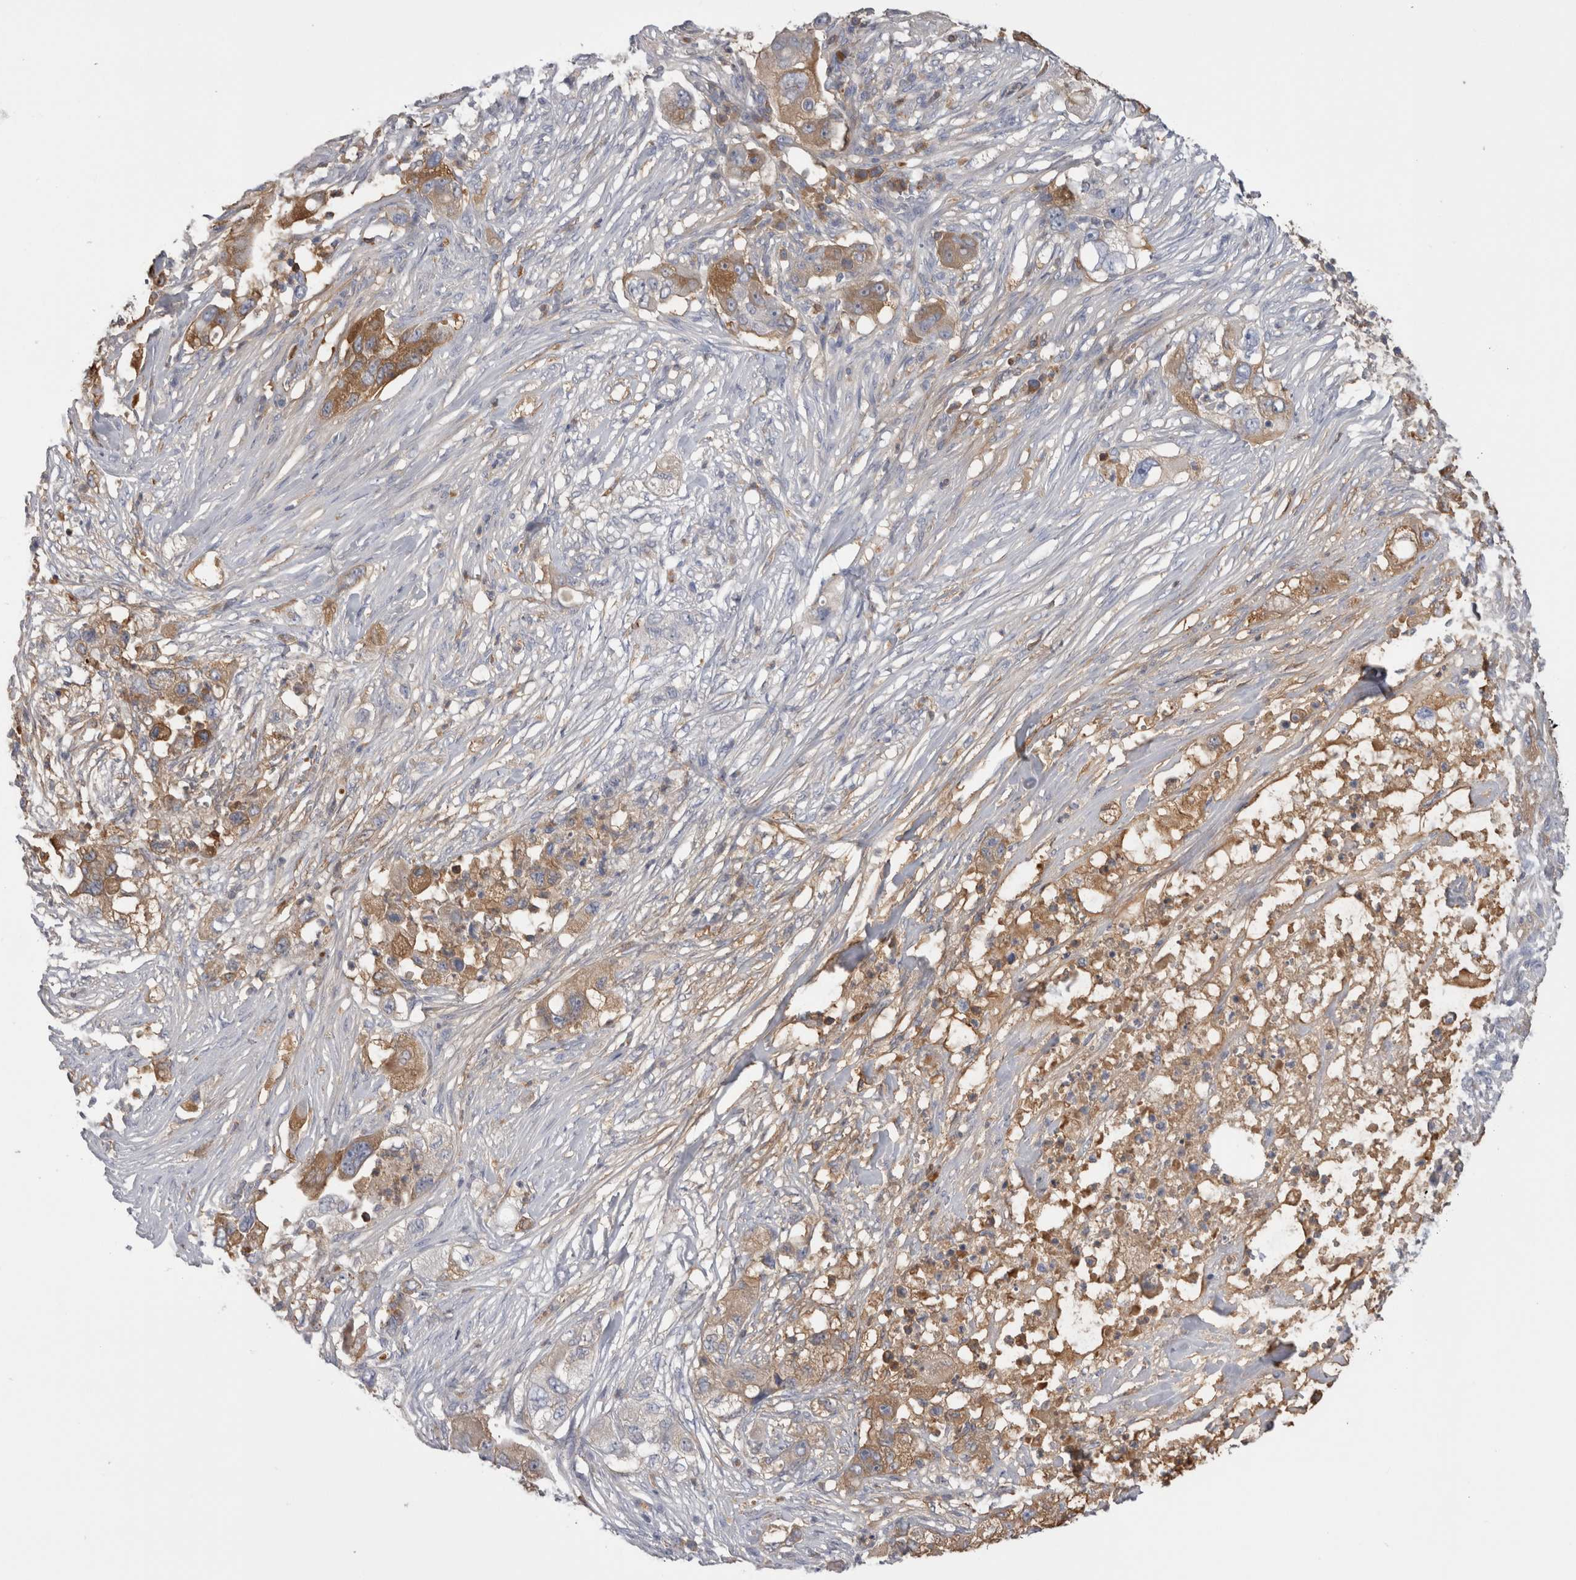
{"staining": {"intensity": "moderate", "quantity": ">75%", "location": "cytoplasmic/membranous"}, "tissue": "pancreatic cancer", "cell_type": "Tumor cells", "image_type": "cancer", "snomed": [{"axis": "morphology", "description": "Adenocarcinoma, NOS"}, {"axis": "topography", "description": "Pancreas"}], "caption": "Protein staining of pancreatic adenocarcinoma tissue shows moderate cytoplasmic/membranous positivity in about >75% of tumor cells.", "gene": "TBCE", "patient": {"sex": "female", "age": 78}}